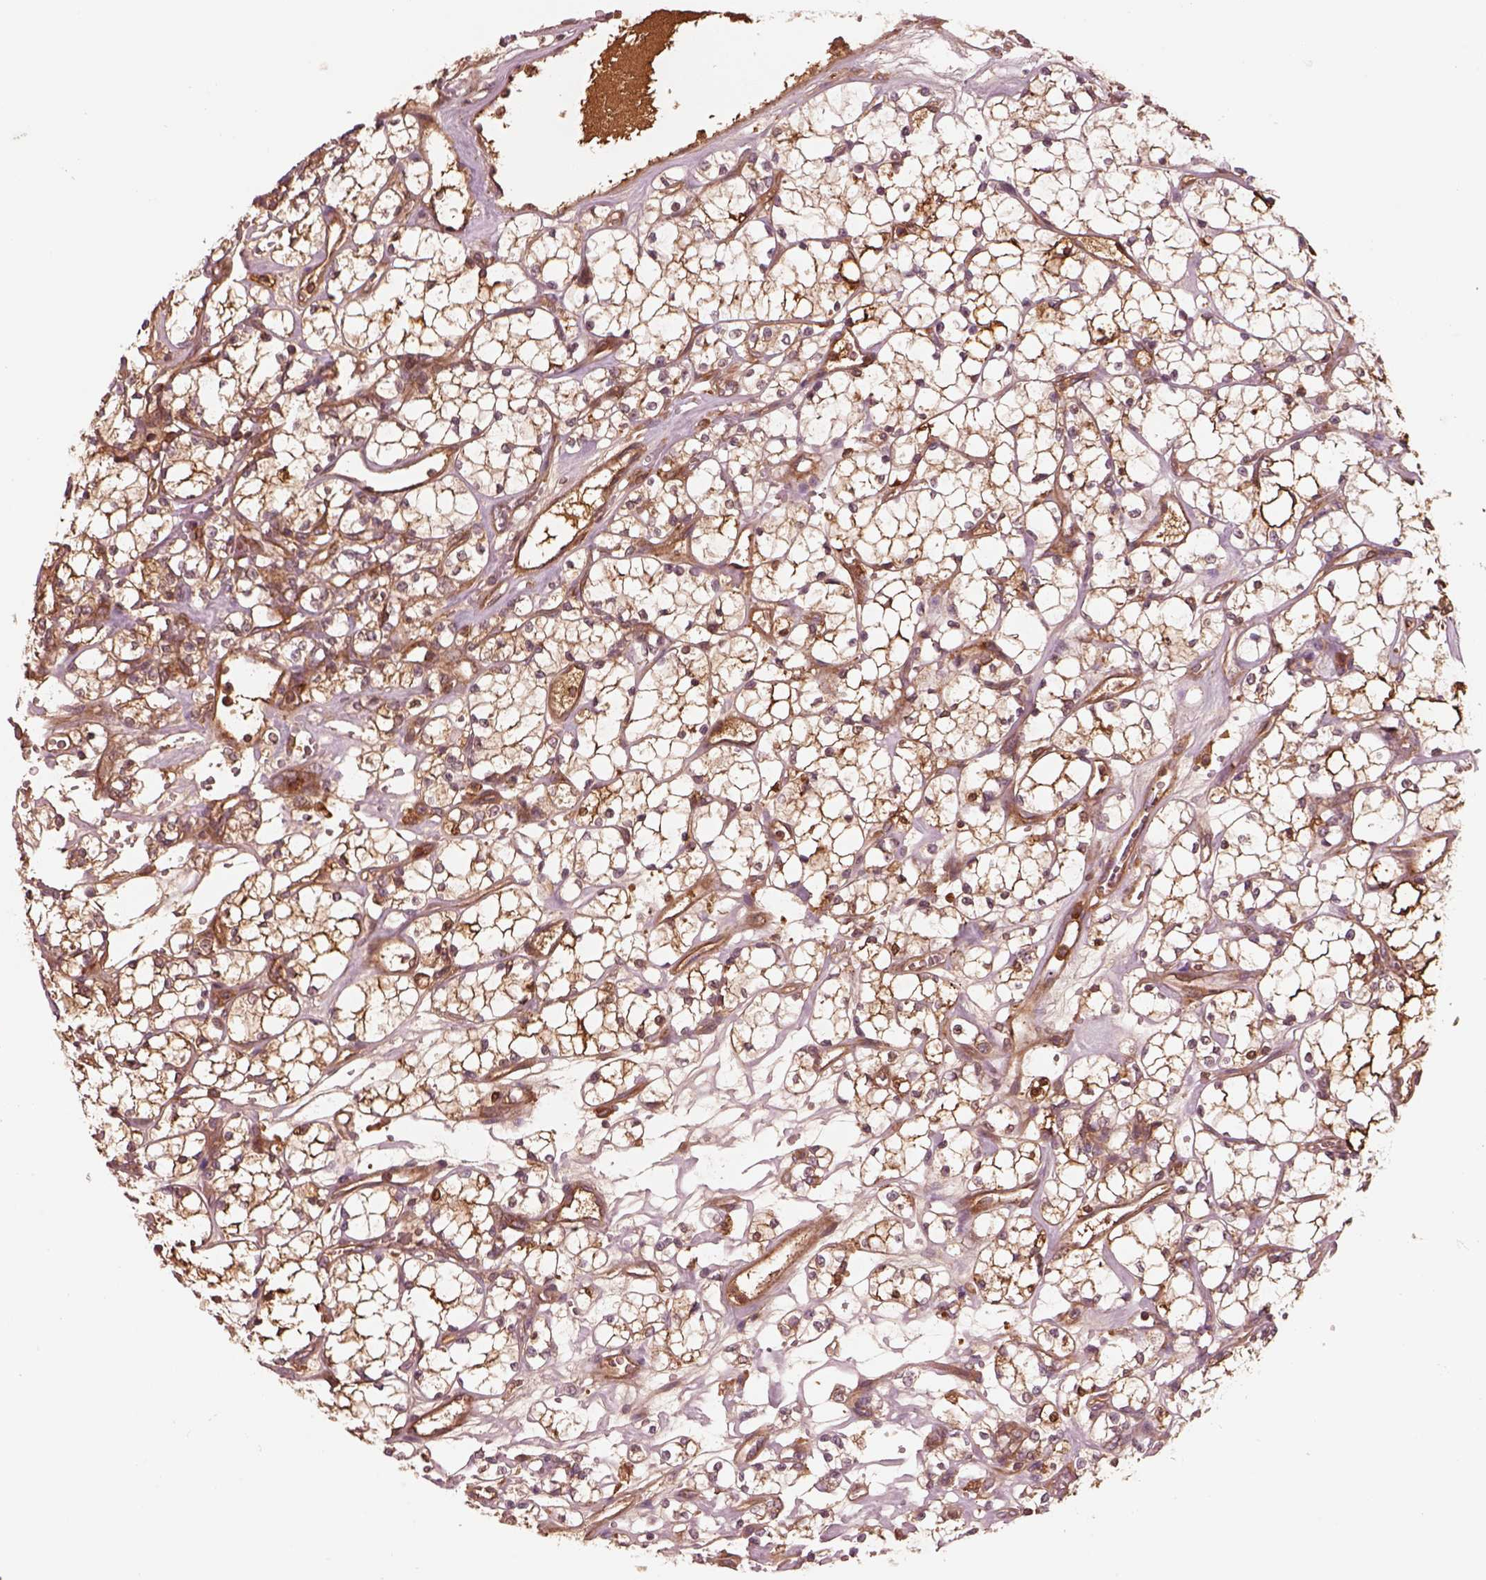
{"staining": {"intensity": "moderate", "quantity": "25%-75%", "location": "cytoplasmic/membranous"}, "tissue": "renal cancer", "cell_type": "Tumor cells", "image_type": "cancer", "snomed": [{"axis": "morphology", "description": "Adenocarcinoma, NOS"}, {"axis": "topography", "description": "Kidney"}], "caption": "The micrograph demonstrates staining of renal cancer (adenocarcinoma), revealing moderate cytoplasmic/membranous protein expression (brown color) within tumor cells. The staining was performed using DAB (3,3'-diaminobenzidine), with brown indicating positive protein expression. Nuclei are stained blue with hematoxylin.", "gene": "ASCC2", "patient": {"sex": "female", "age": 69}}